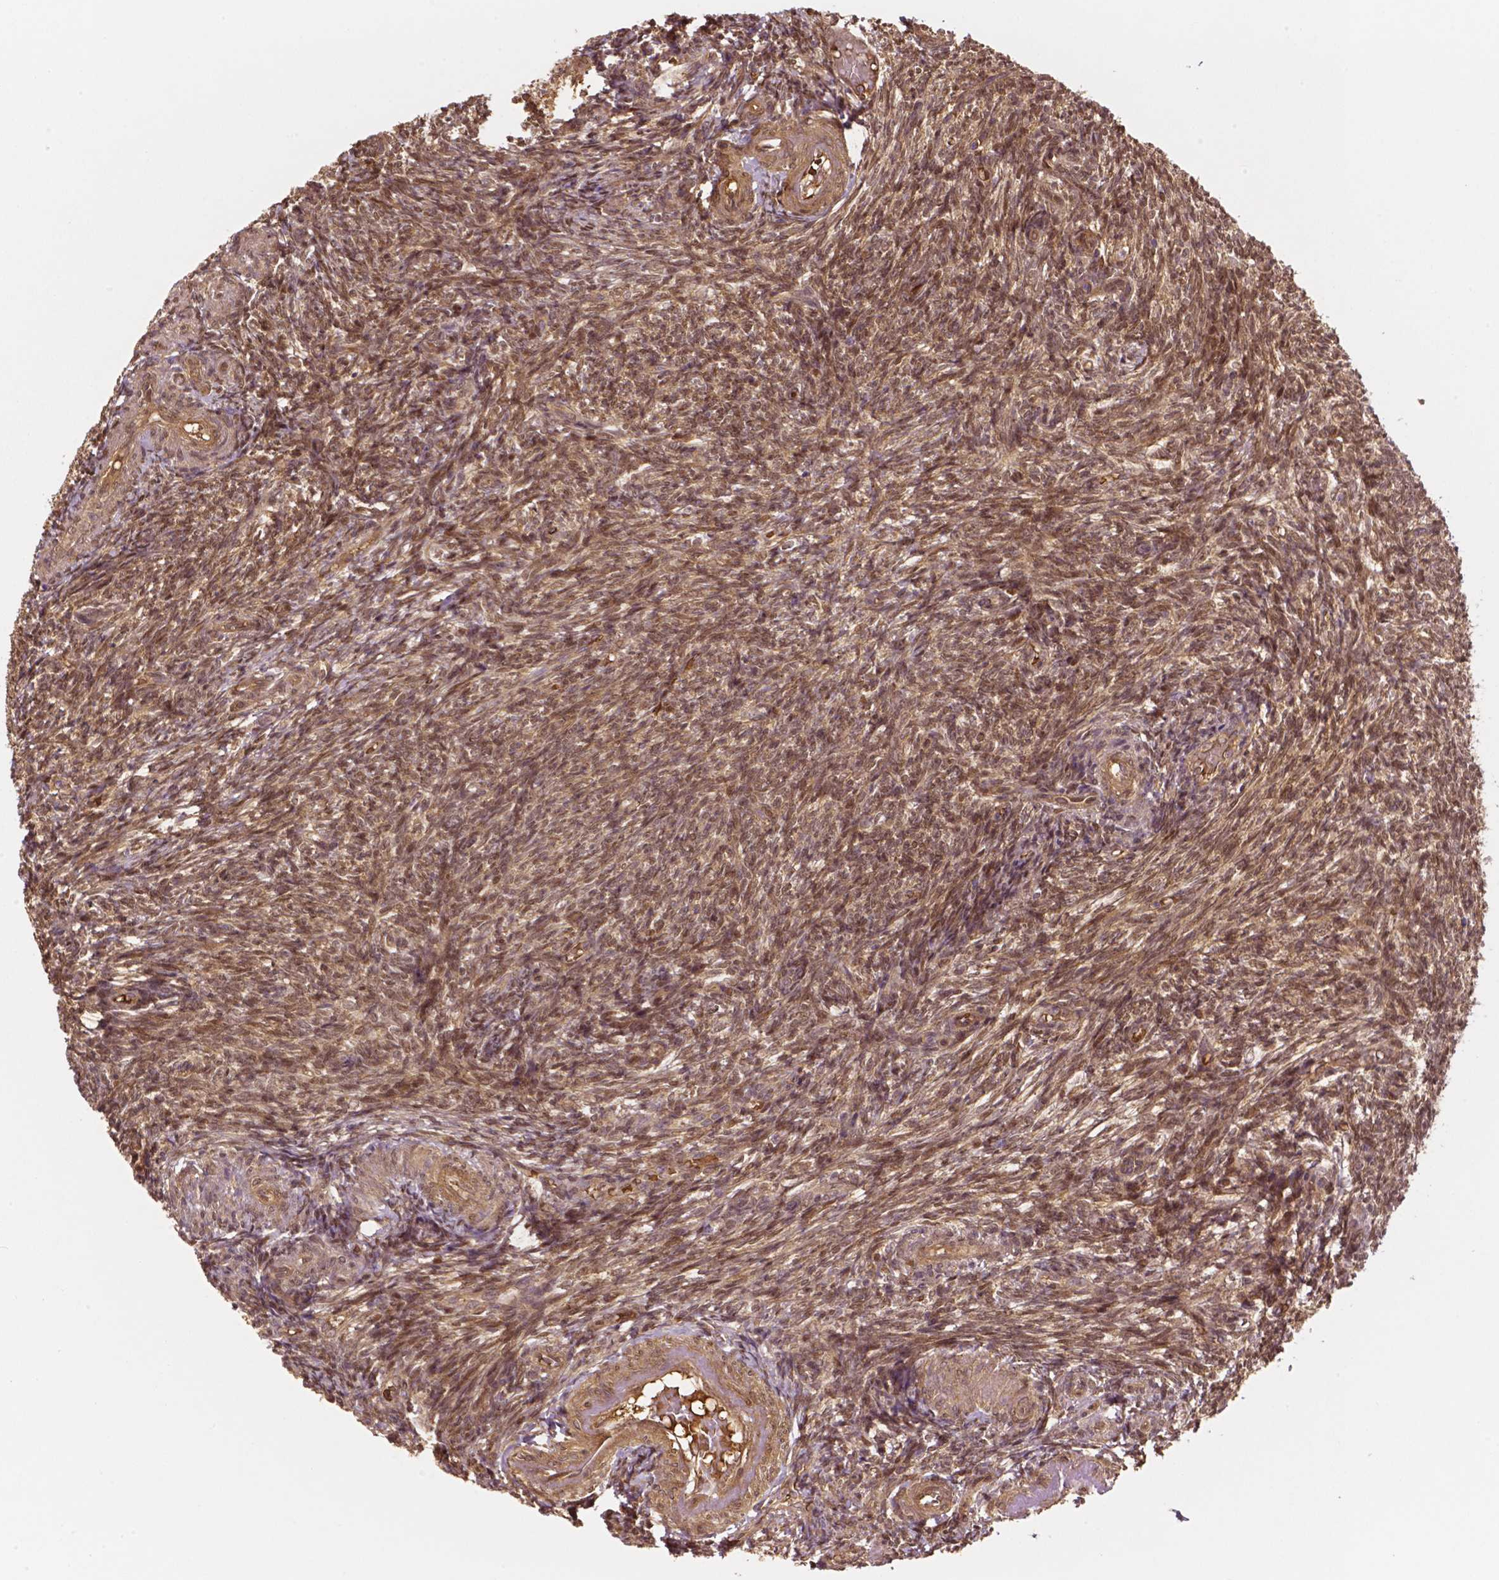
{"staining": {"intensity": "moderate", "quantity": "25%-75%", "location": "cytoplasmic/membranous,nuclear"}, "tissue": "ovary", "cell_type": "Follicle cells", "image_type": "normal", "snomed": [{"axis": "morphology", "description": "Normal tissue, NOS"}, {"axis": "topography", "description": "Ovary"}], "caption": "Immunohistochemistry (IHC) of unremarkable ovary demonstrates medium levels of moderate cytoplasmic/membranous,nuclear staining in approximately 25%-75% of follicle cells. (IHC, brightfield microscopy, high magnification).", "gene": "YAP1", "patient": {"sex": "female", "age": 39}}